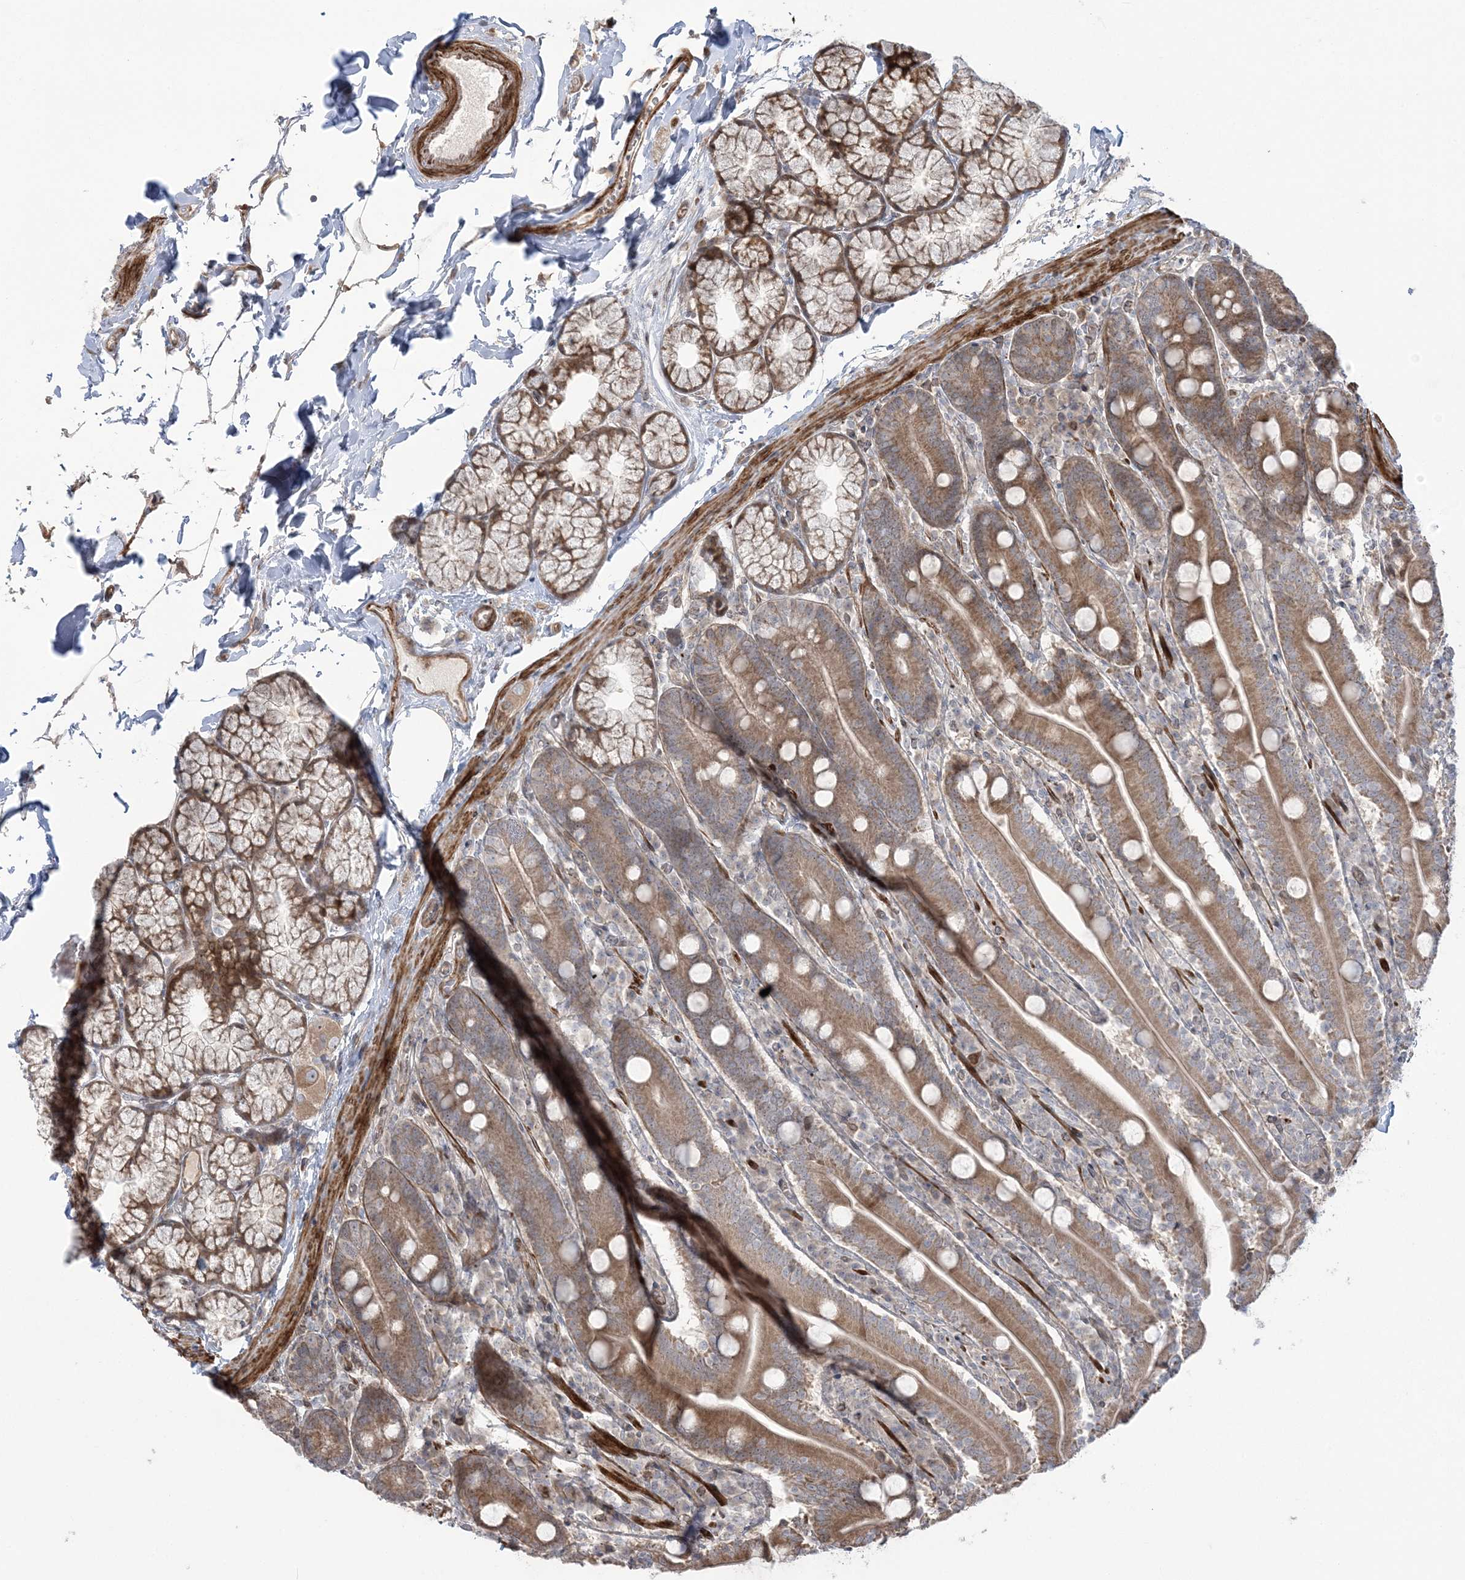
{"staining": {"intensity": "moderate", "quantity": ">75%", "location": "cytoplasmic/membranous"}, "tissue": "duodenum", "cell_type": "Glandular cells", "image_type": "normal", "snomed": [{"axis": "morphology", "description": "Normal tissue, NOS"}, {"axis": "topography", "description": "Duodenum"}], "caption": "The photomicrograph demonstrates staining of benign duodenum, revealing moderate cytoplasmic/membranous protein staining (brown color) within glandular cells.", "gene": "NUDT9", "patient": {"sex": "male", "age": 35}}